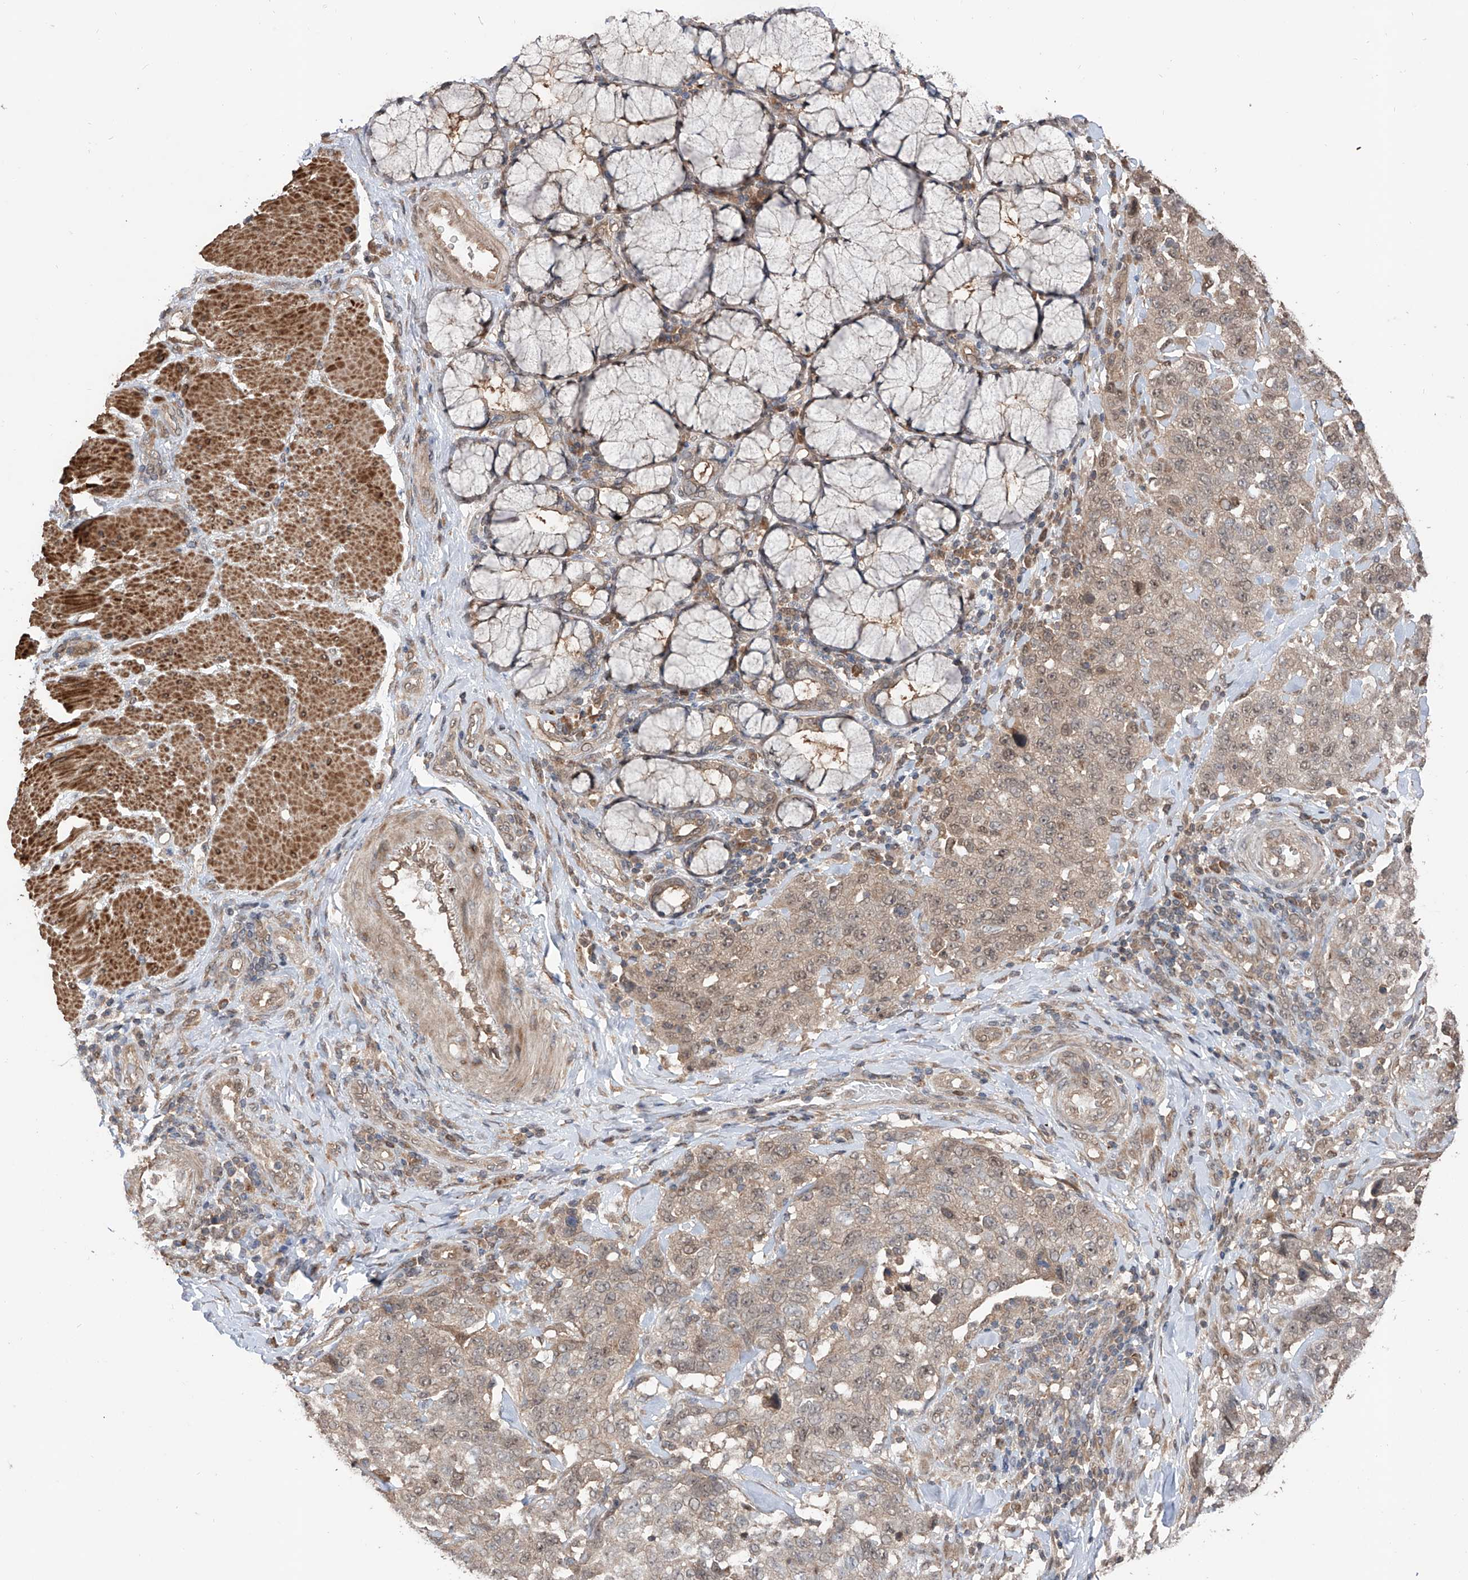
{"staining": {"intensity": "weak", "quantity": "<25%", "location": "nuclear"}, "tissue": "stomach cancer", "cell_type": "Tumor cells", "image_type": "cancer", "snomed": [{"axis": "morphology", "description": "Adenocarcinoma, NOS"}, {"axis": "topography", "description": "Stomach"}], "caption": "DAB (3,3'-diaminobenzidine) immunohistochemical staining of human stomach cancer (adenocarcinoma) exhibits no significant positivity in tumor cells. The staining was performed using DAB (3,3'-diaminobenzidine) to visualize the protein expression in brown, while the nuclei were stained in blue with hematoxylin (Magnification: 20x).", "gene": "FAM135A", "patient": {"sex": "male", "age": 48}}